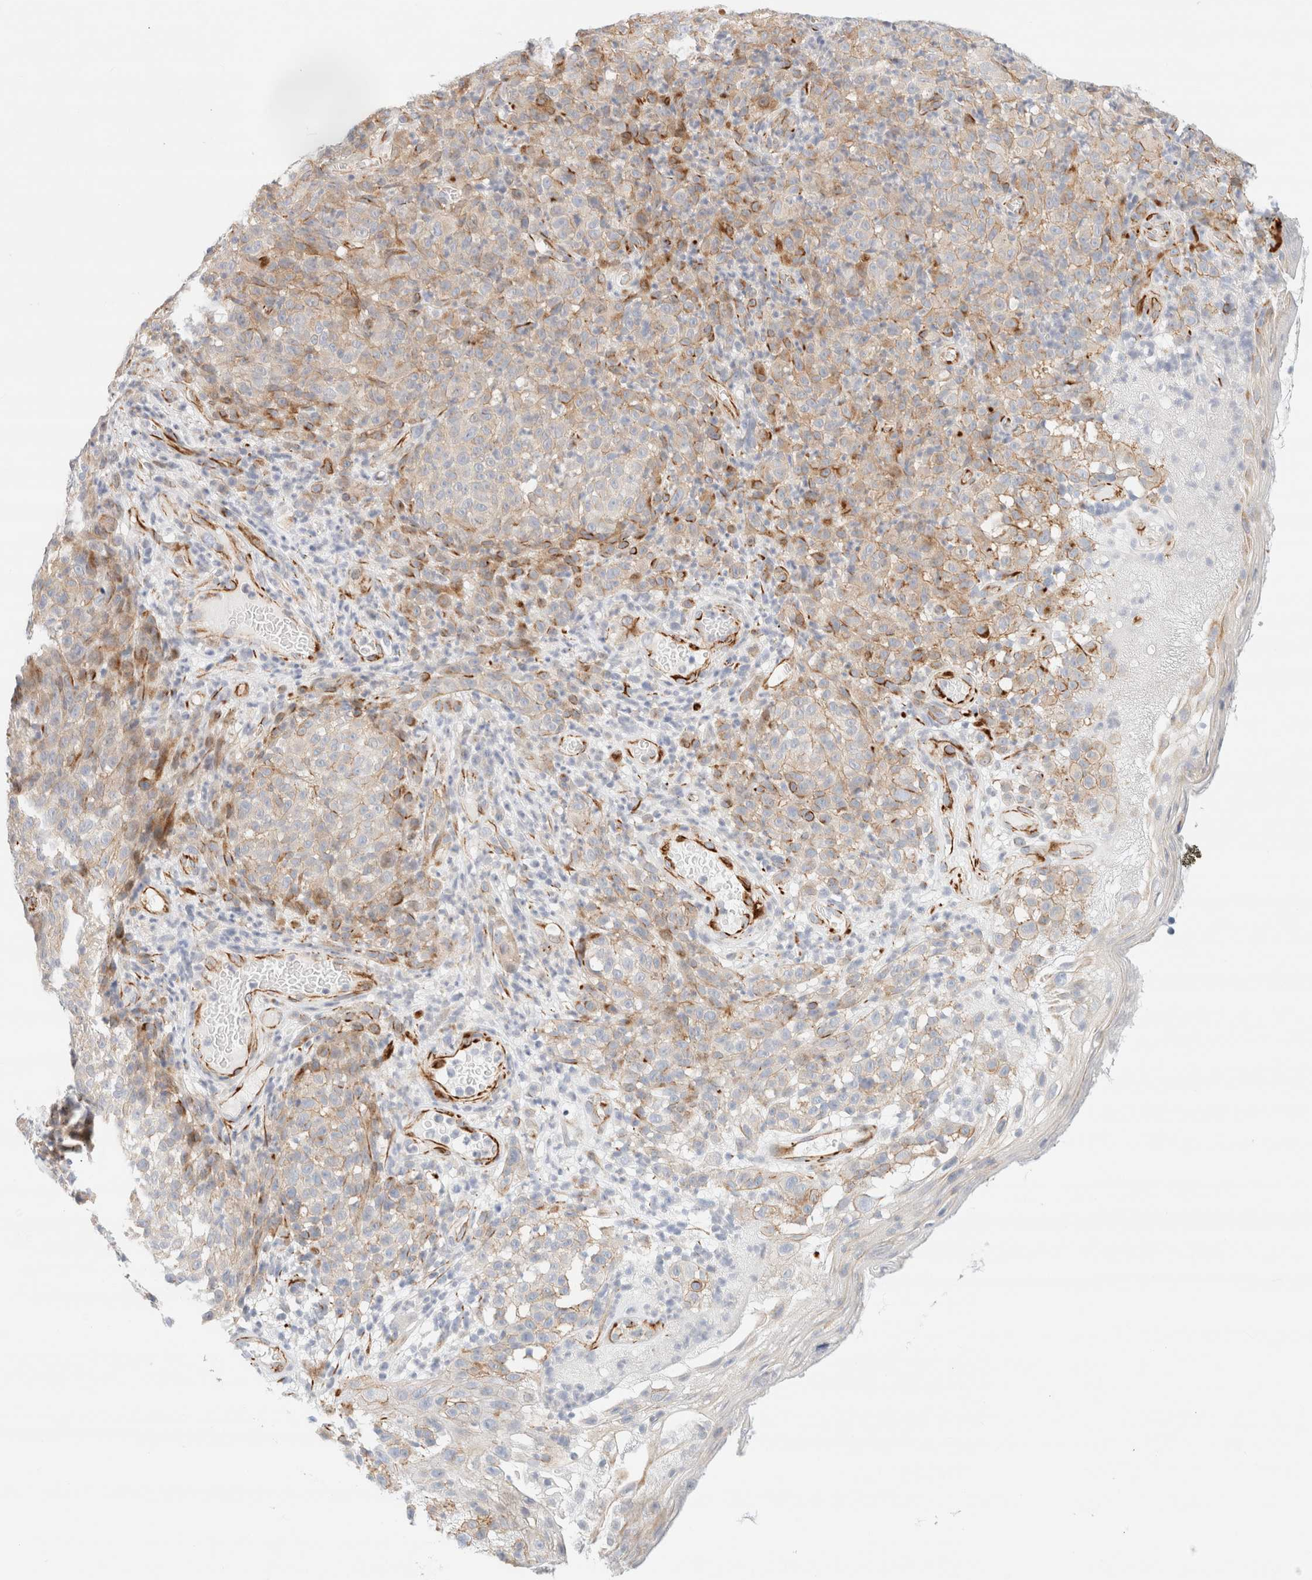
{"staining": {"intensity": "weak", "quantity": "<25%", "location": "cytoplasmic/membranous"}, "tissue": "melanoma", "cell_type": "Tumor cells", "image_type": "cancer", "snomed": [{"axis": "morphology", "description": "Malignant melanoma, NOS"}, {"axis": "topography", "description": "Skin"}], "caption": "Protein analysis of malignant melanoma displays no significant expression in tumor cells.", "gene": "SLC25A48", "patient": {"sex": "female", "age": 82}}